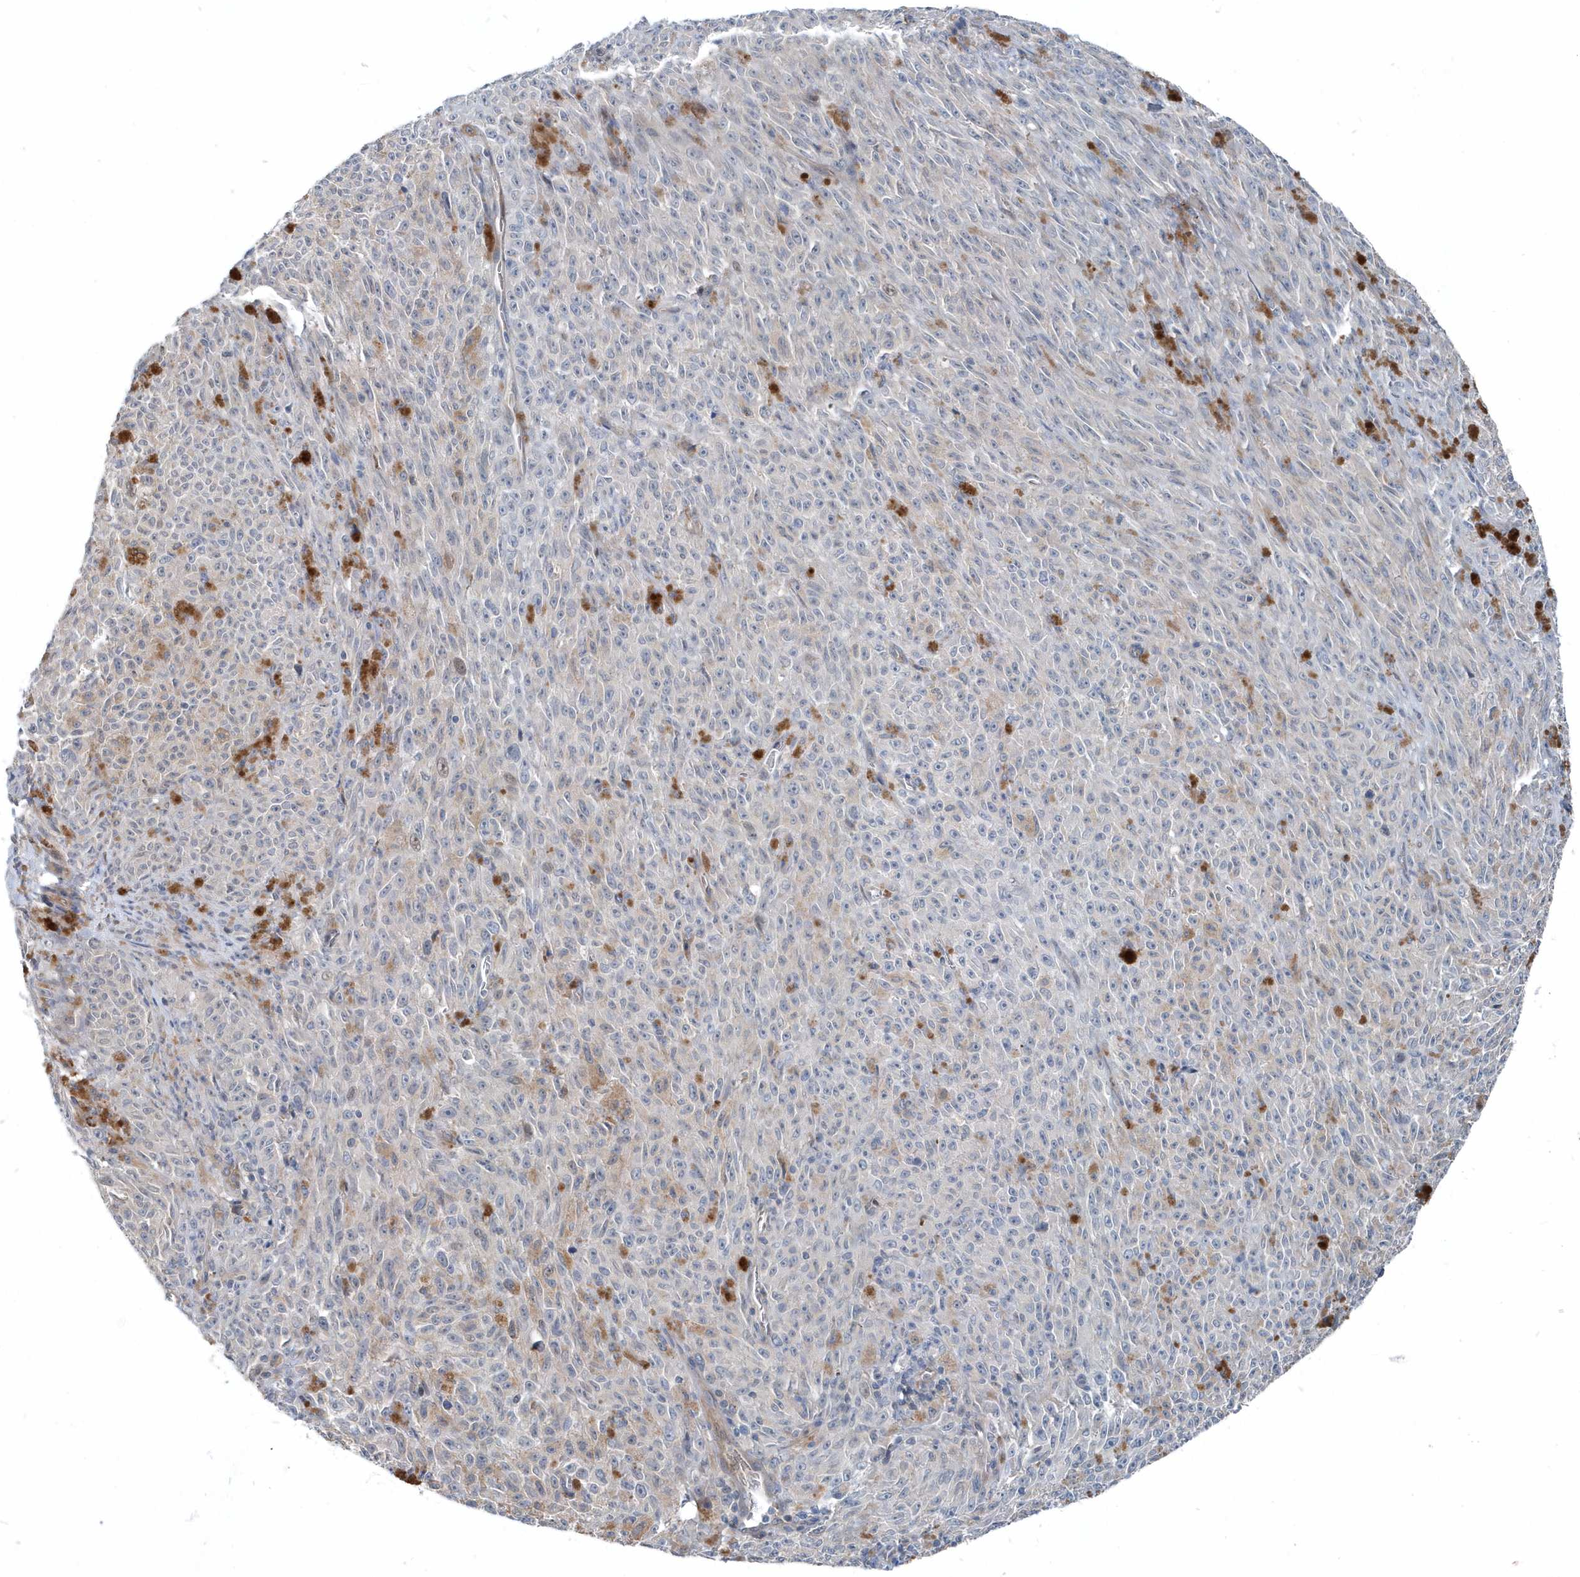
{"staining": {"intensity": "negative", "quantity": "none", "location": "none"}, "tissue": "melanoma", "cell_type": "Tumor cells", "image_type": "cancer", "snomed": [{"axis": "morphology", "description": "Malignant melanoma, NOS"}, {"axis": "topography", "description": "Skin"}], "caption": "IHC image of neoplastic tissue: melanoma stained with DAB demonstrates no significant protein expression in tumor cells.", "gene": "MCC", "patient": {"sex": "female", "age": 82}}